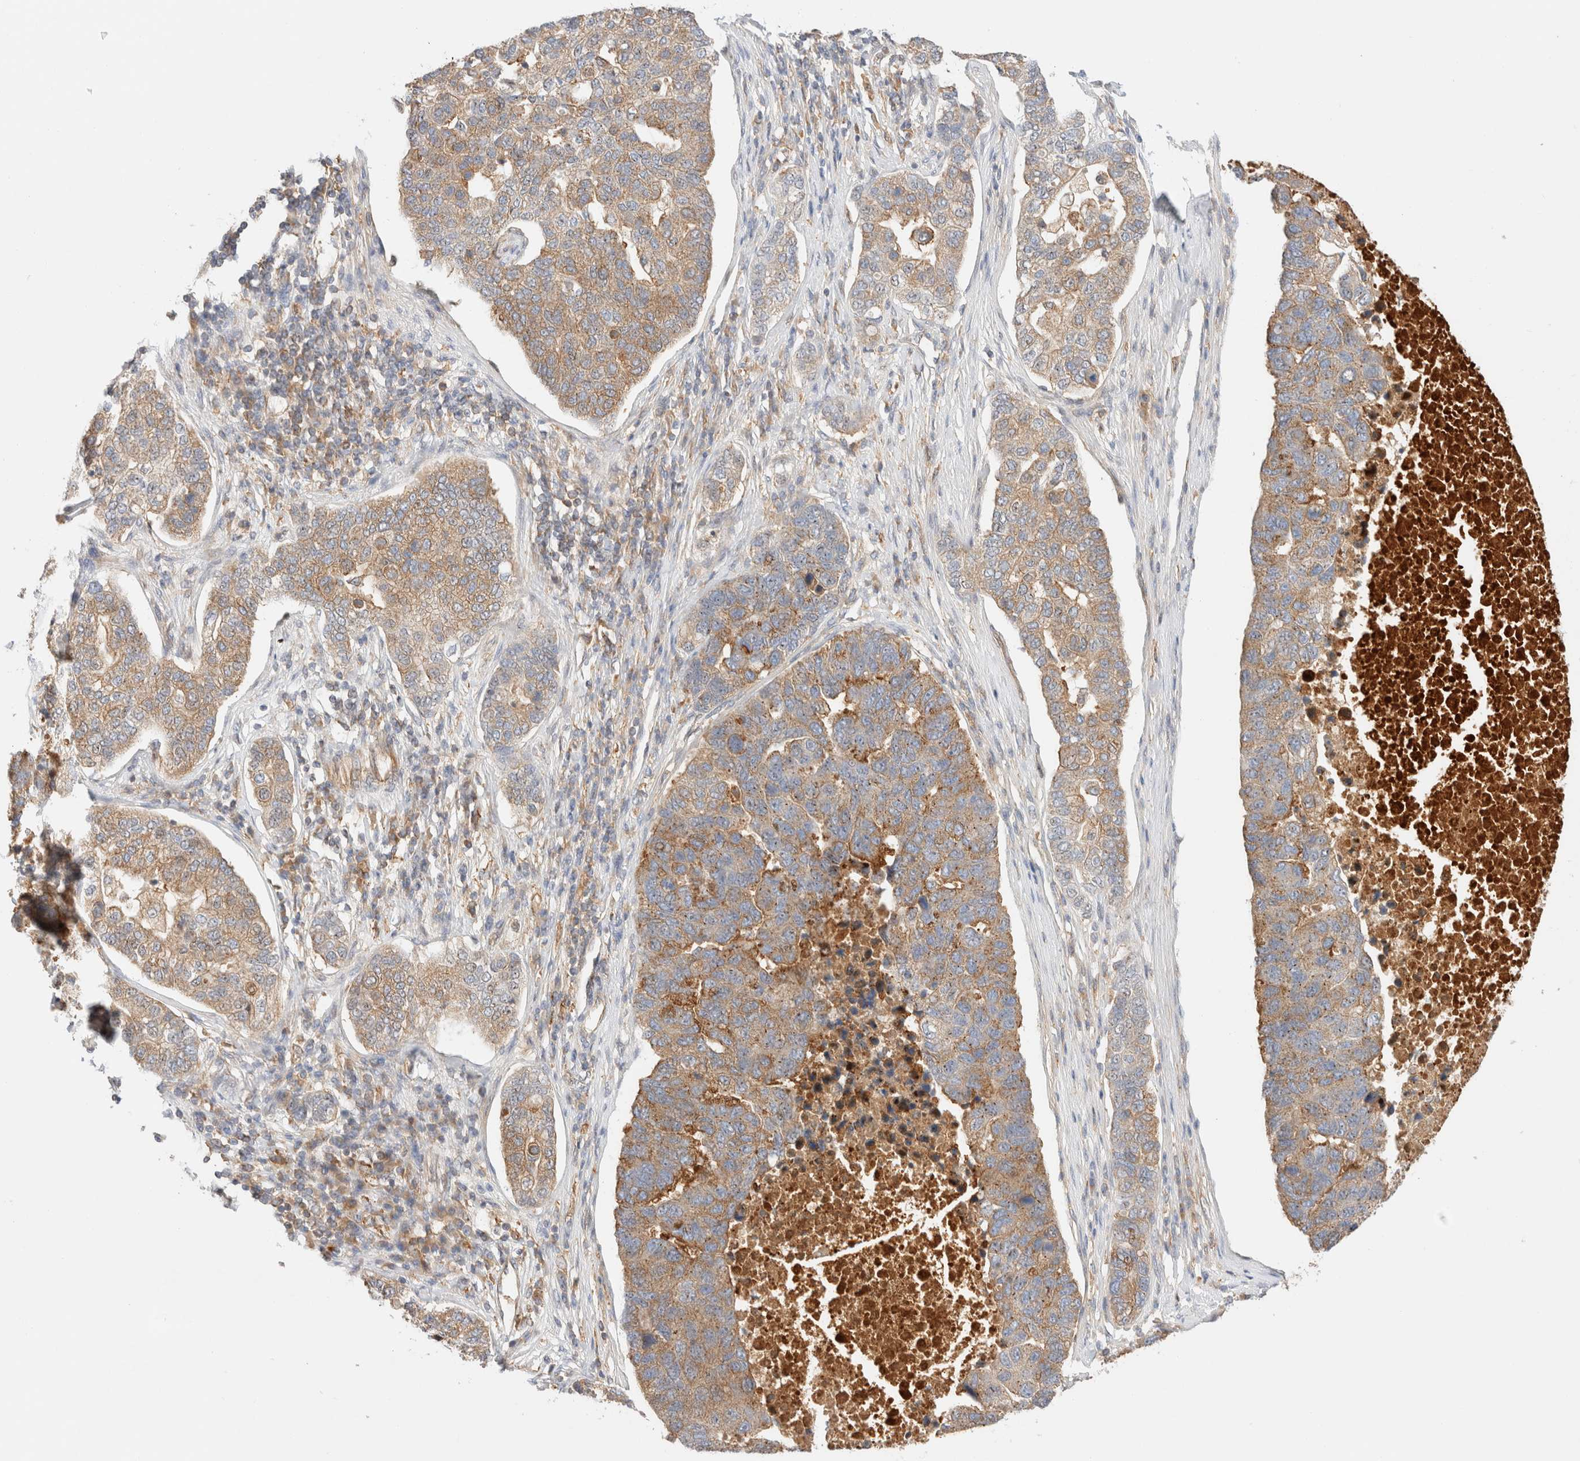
{"staining": {"intensity": "moderate", "quantity": ">75%", "location": "cytoplasmic/membranous"}, "tissue": "pancreatic cancer", "cell_type": "Tumor cells", "image_type": "cancer", "snomed": [{"axis": "morphology", "description": "Adenocarcinoma, NOS"}, {"axis": "topography", "description": "Pancreas"}], "caption": "IHC (DAB) staining of pancreatic adenocarcinoma demonstrates moderate cytoplasmic/membranous protein positivity in about >75% of tumor cells. The staining is performed using DAB (3,3'-diaminobenzidine) brown chromogen to label protein expression. The nuclei are counter-stained blue using hematoxylin.", "gene": "RABEP1", "patient": {"sex": "female", "age": 61}}